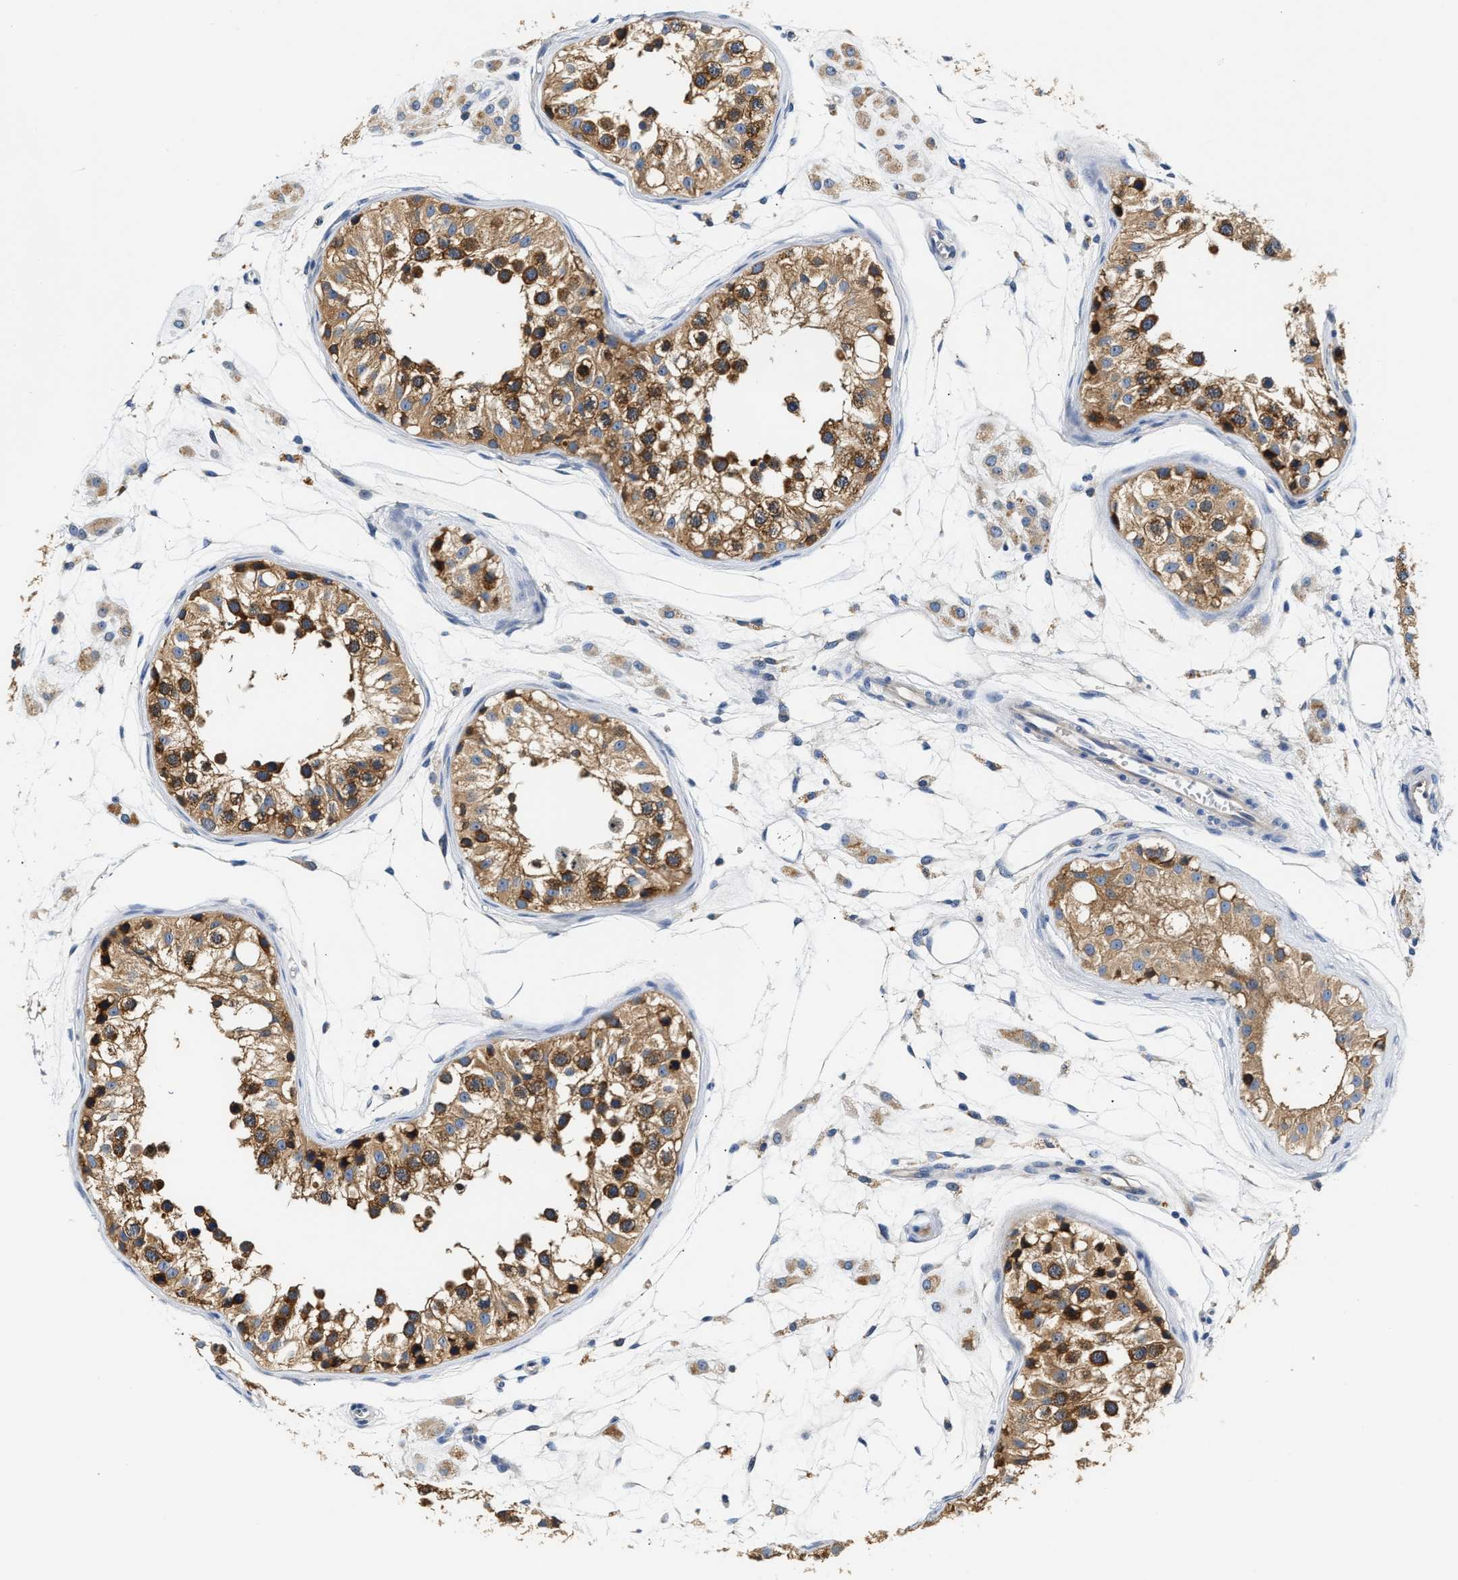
{"staining": {"intensity": "moderate", "quantity": ">75%", "location": "cytoplasmic/membranous"}, "tissue": "testis", "cell_type": "Cells in seminiferous ducts", "image_type": "normal", "snomed": [{"axis": "morphology", "description": "Normal tissue, NOS"}, {"axis": "morphology", "description": "Adenocarcinoma, metastatic, NOS"}, {"axis": "topography", "description": "Testis"}], "caption": "Immunohistochemical staining of benign testis reveals medium levels of moderate cytoplasmic/membranous positivity in about >75% of cells in seminiferous ducts.", "gene": "FAM185A", "patient": {"sex": "male", "age": 26}}